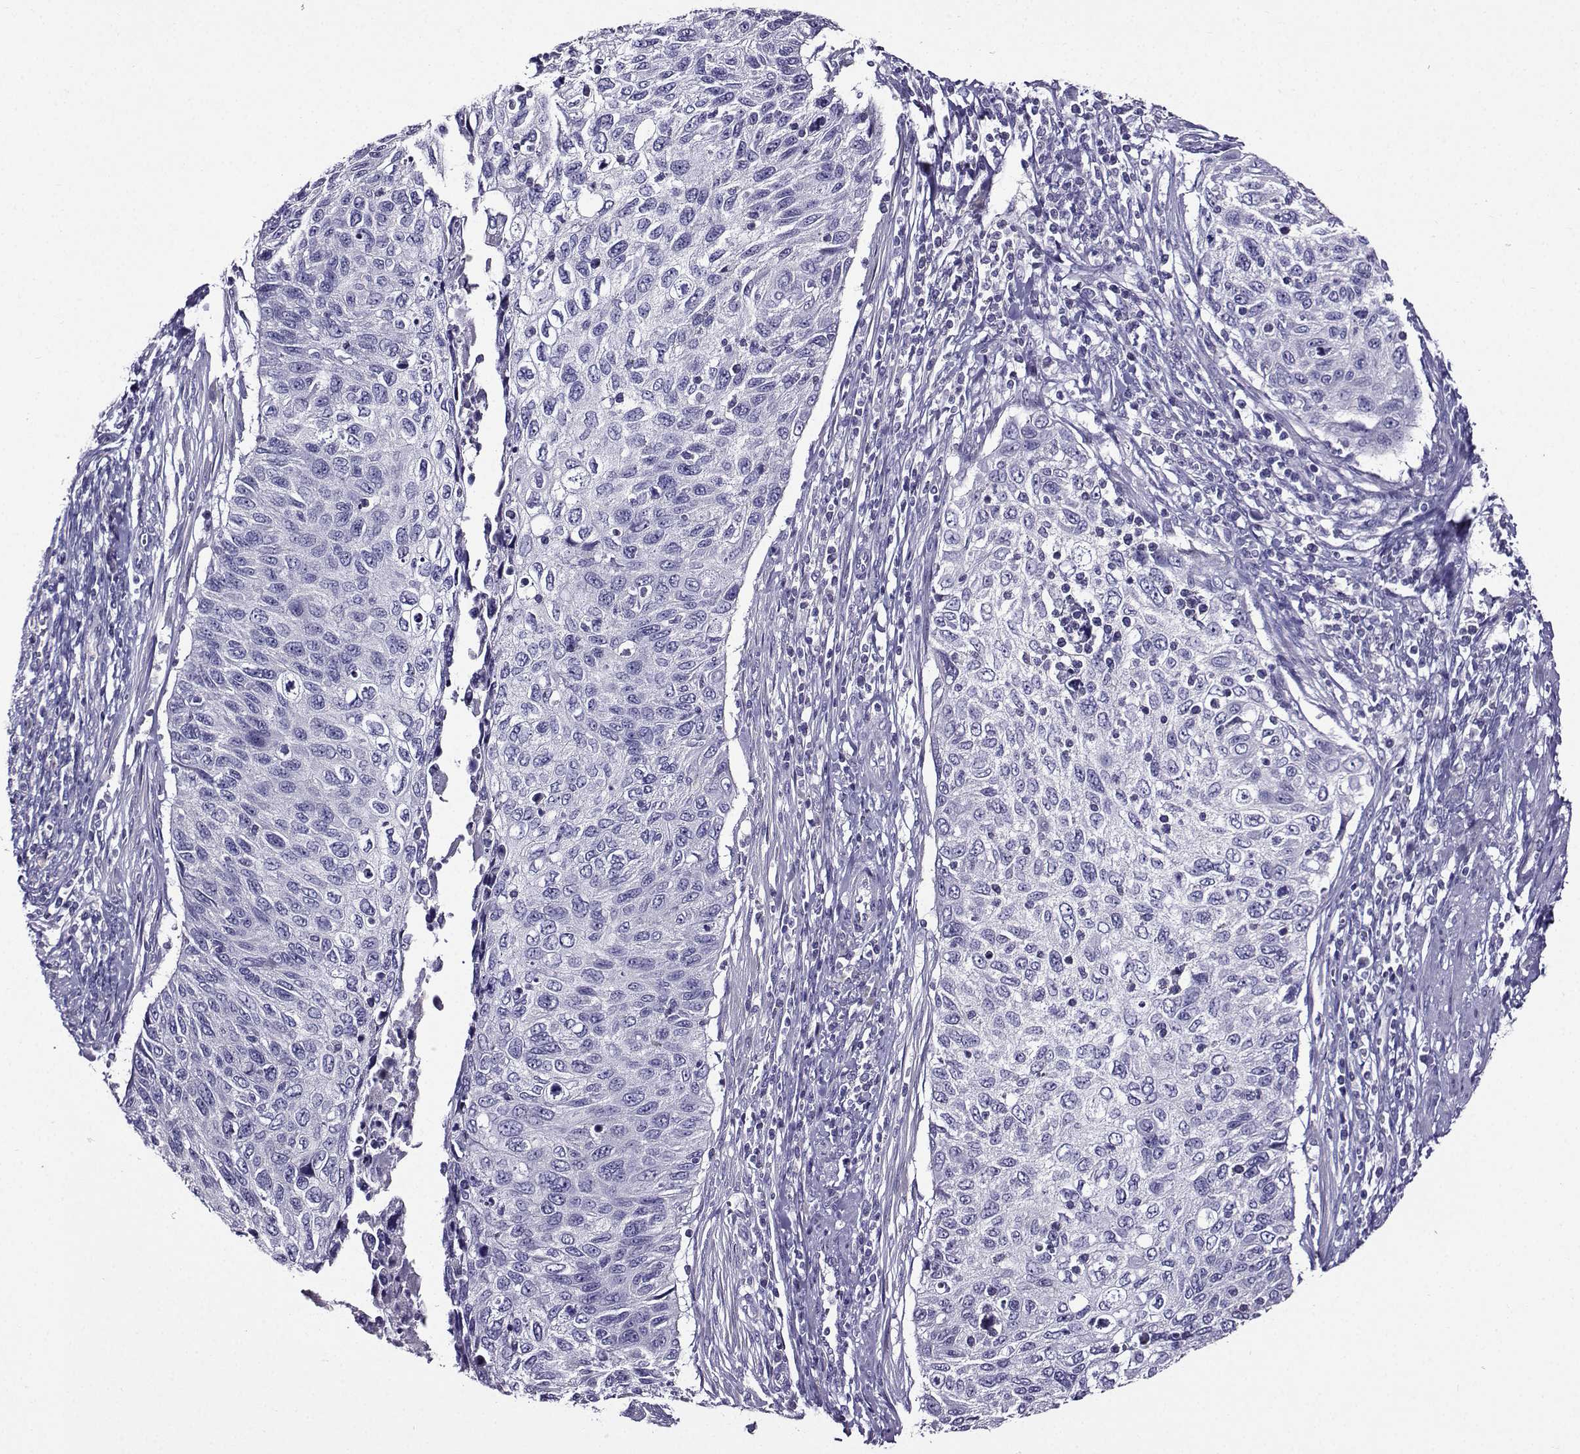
{"staining": {"intensity": "negative", "quantity": "none", "location": "none"}, "tissue": "cervical cancer", "cell_type": "Tumor cells", "image_type": "cancer", "snomed": [{"axis": "morphology", "description": "Squamous cell carcinoma, NOS"}, {"axis": "topography", "description": "Cervix"}], "caption": "High magnification brightfield microscopy of cervical squamous cell carcinoma stained with DAB (3,3'-diaminobenzidine) (brown) and counterstained with hematoxylin (blue): tumor cells show no significant expression.", "gene": "TMEM266", "patient": {"sex": "female", "age": 70}}